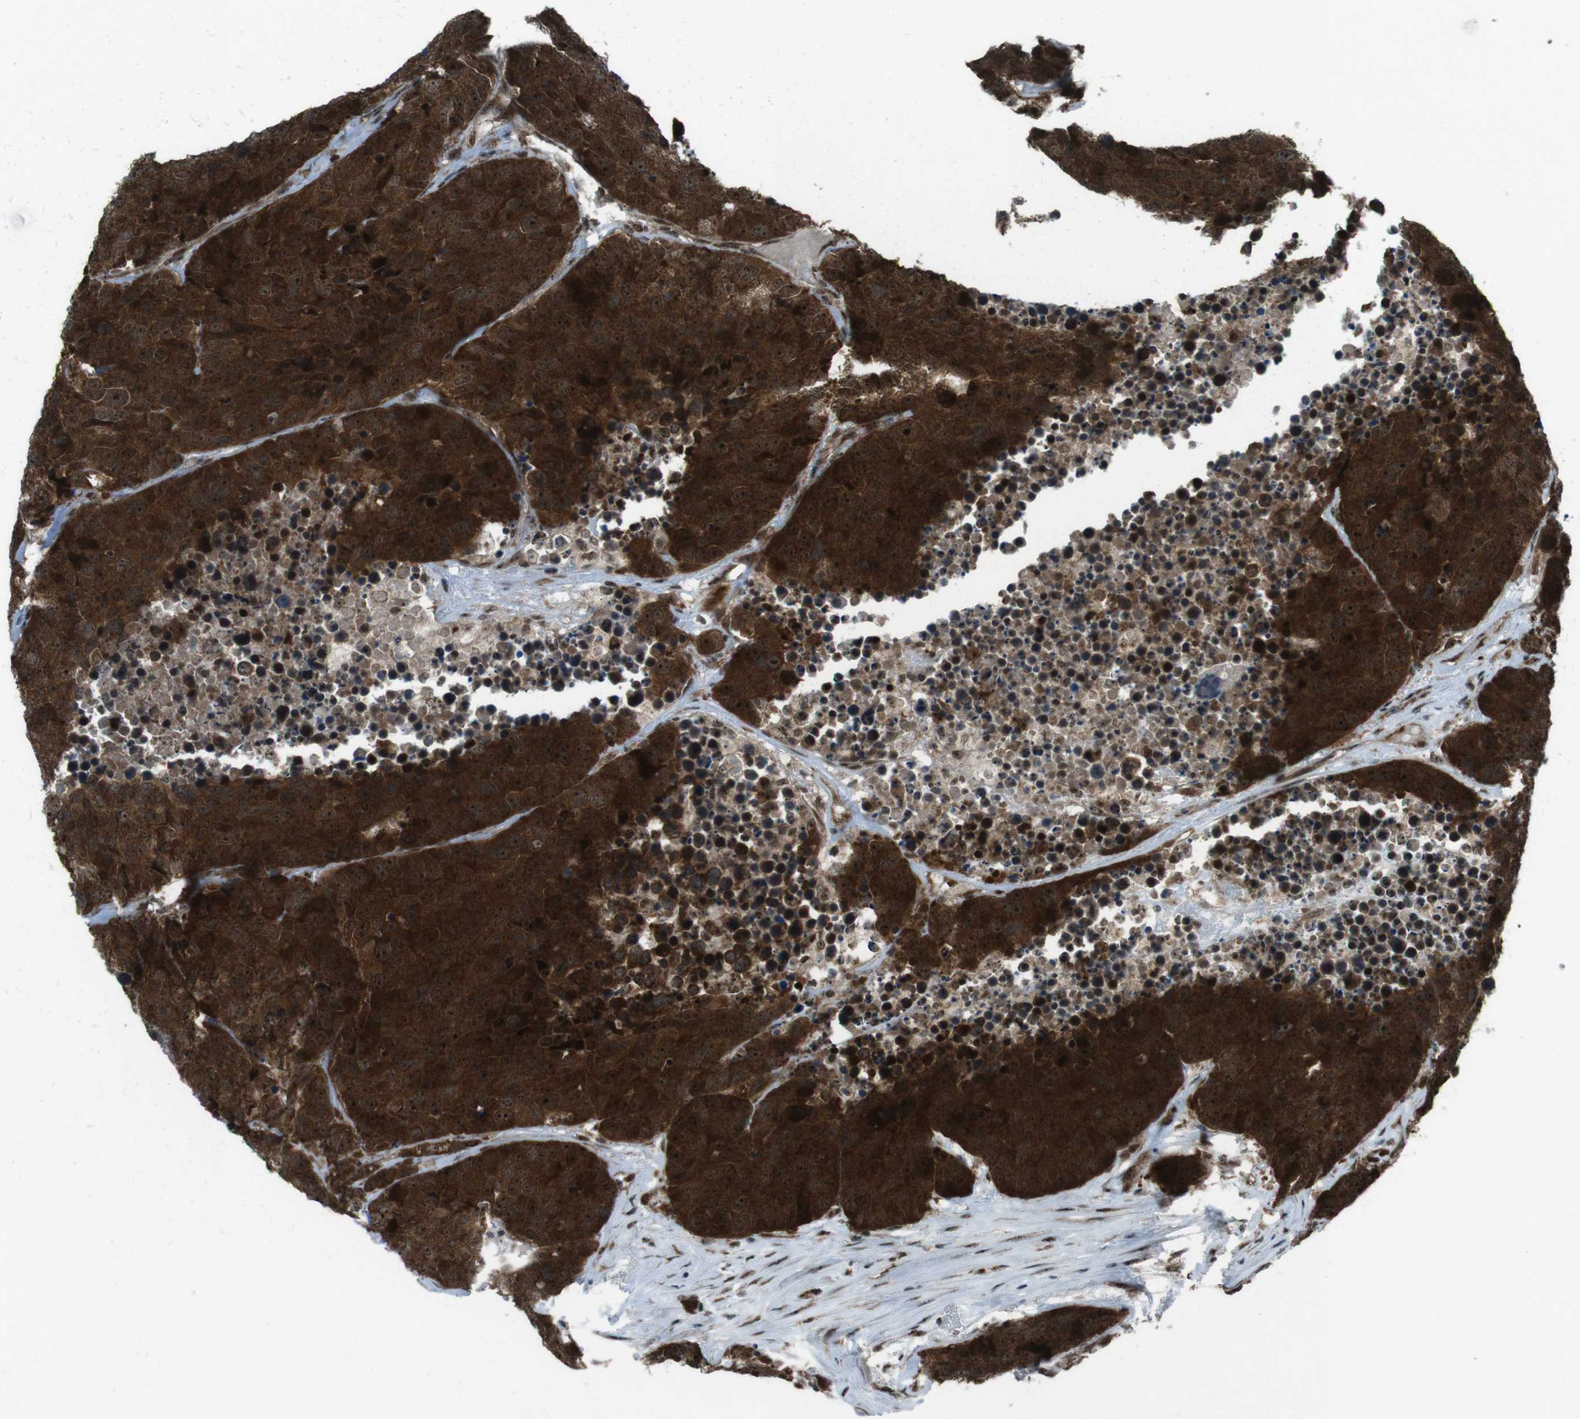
{"staining": {"intensity": "strong", "quantity": ">75%", "location": "cytoplasmic/membranous,nuclear"}, "tissue": "carcinoid", "cell_type": "Tumor cells", "image_type": "cancer", "snomed": [{"axis": "morphology", "description": "Carcinoid, malignant, NOS"}, {"axis": "topography", "description": "Lung"}], "caption": "Immunohistochemistry (IHC) photomicrograph of neoplastic tissue: human malignant carcinoid stained using immunohistochemistry (IHC) displays high levels of strong protein expression localized specifically in the cytoplasmic/membranous and nuclear of tumor cells, appearing as a cytoplasmic/membranous and nuclear brown color.", "gene": "CSNK1D", "patient": {"sex": "male", "age": 60}}